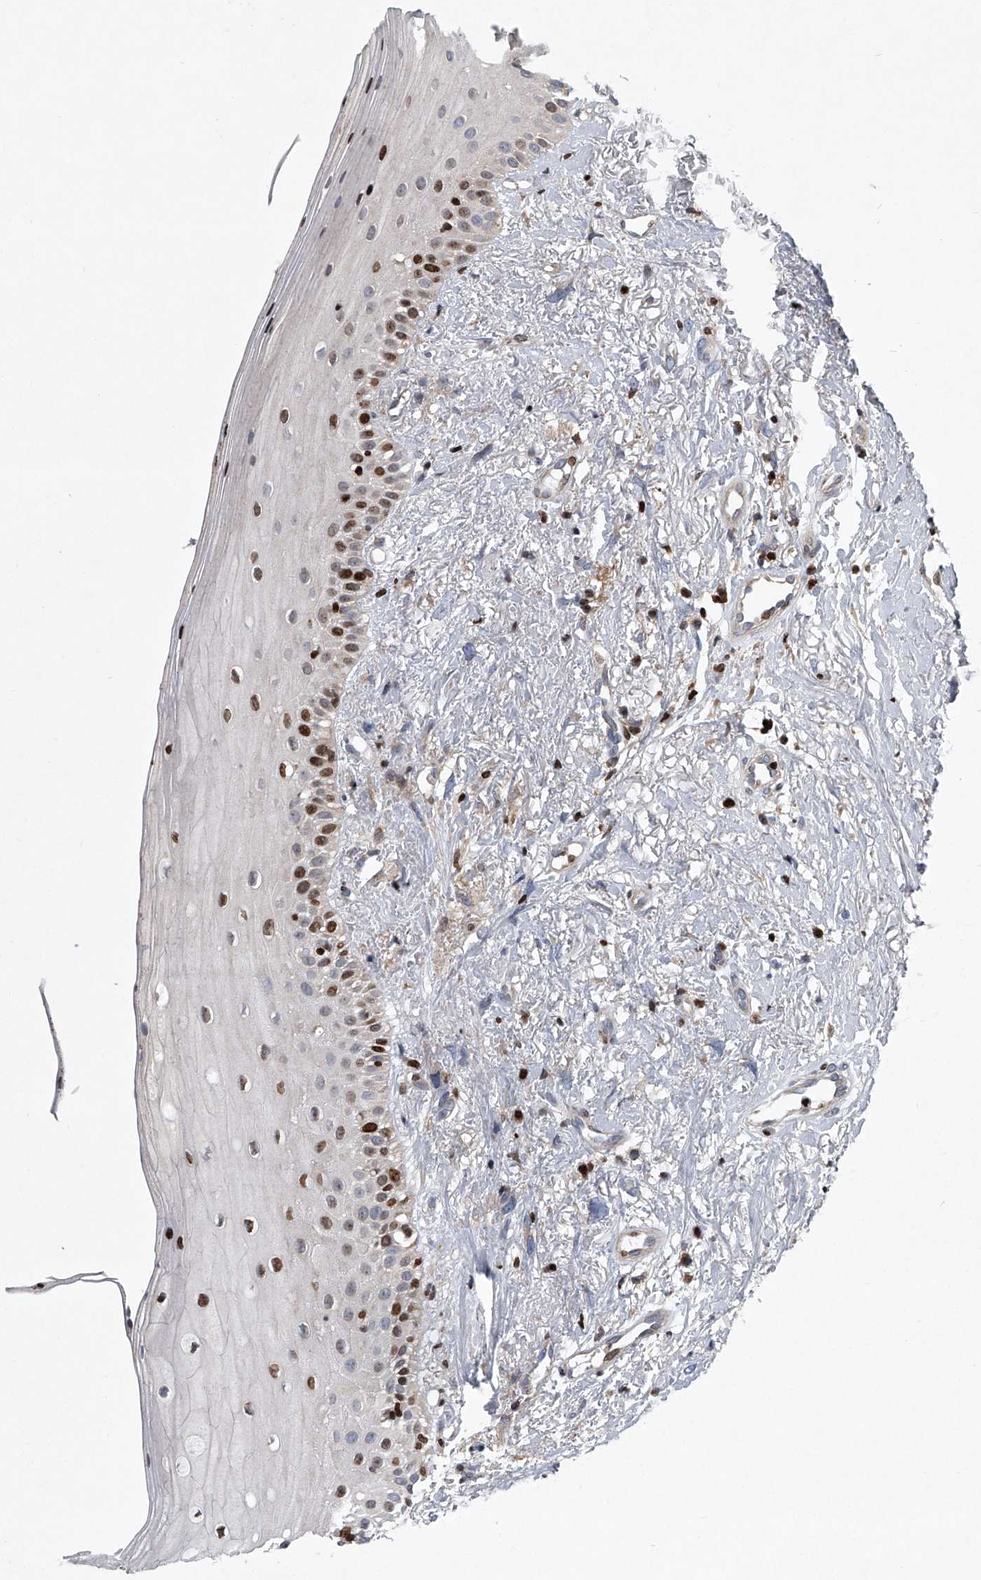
{"staining": {"intensity": "strong", "quantity": "25%-75%", "location": "cytoplasmic/membranous,nuclear"}, "tissue": "oral mucosa", "cell_type": "Squamous epithelial cells", "image_type": "normal", "snomed": [{"axis": "morphology", "description": "Normal tissue, NOS"}, {"axis": "topography", "description": "Oral tissue"}], "caption": "Oral mucosa stained with immunohistochemistry displays strong cytoplasmic/membranous,nuclear expression in approximately 25%-75% of squamous epithelial cells.", "gene": "STRADA", "patient": {"sex": "female", "age": 63}}